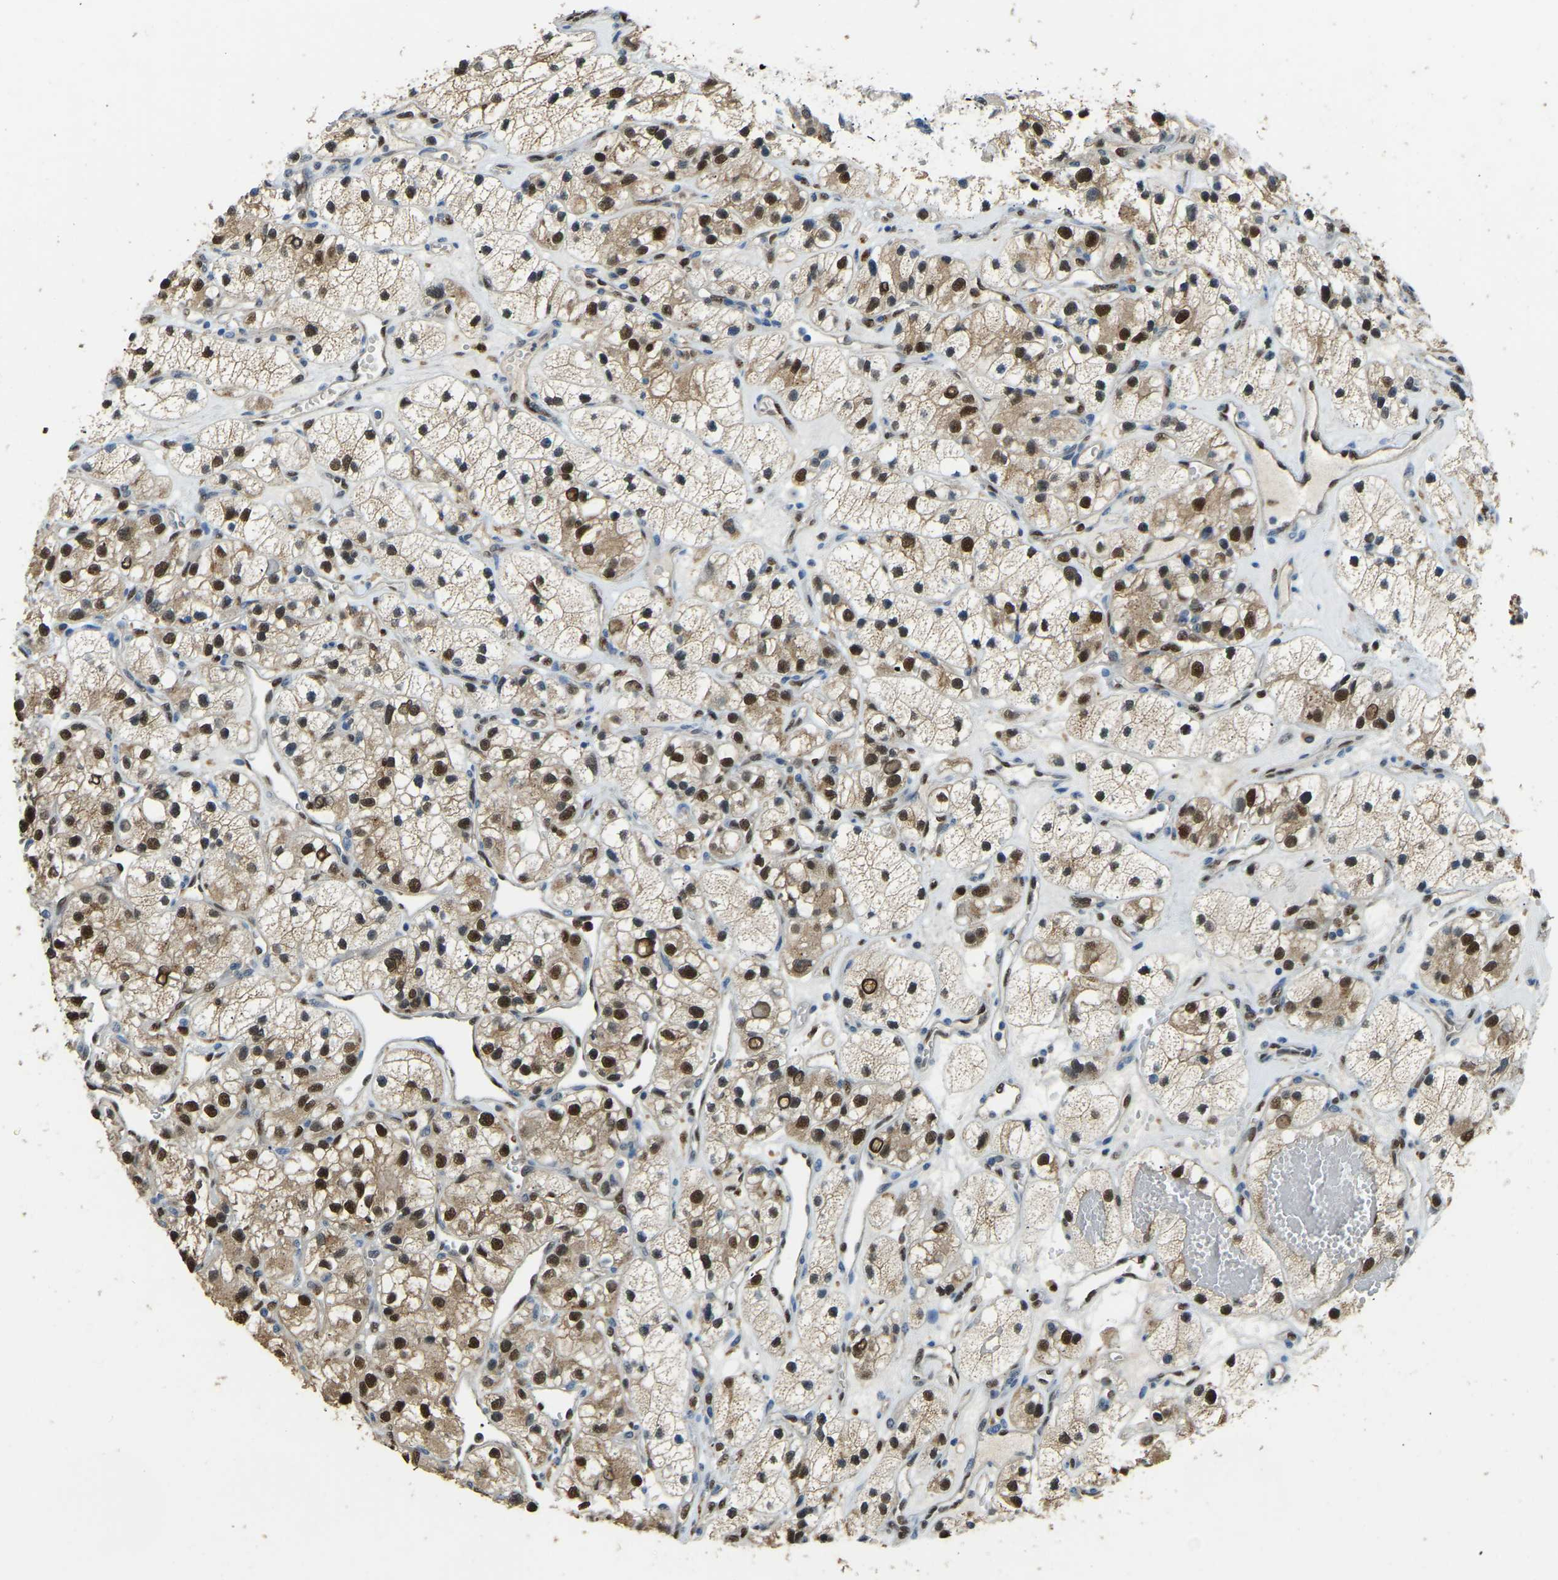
{"staining": {"intensity": "strong", "quantity": ">75%", "location": "cytoplasmic/membranous,nuclear"}, "tissue": "renal cancer", "cell_type": "Tumor cells", "image_type": "cancer", "snomed": [{"axis": "morphology", "description": "Adenocarcinoma, NOS"}, {"axis": "topography", "description": "Kidney"}], "caption": "Adenocarcinoma (renal) stained for a protein displays strong cytoplasmic/membranous and nuclear positivity in tumor cells. Immunohistochemistry (ihc) stains the protein of interest in brown and the nuclei are stained blue.", "gene": "NANS", "patient": {"sex": "female", "age": 57}}